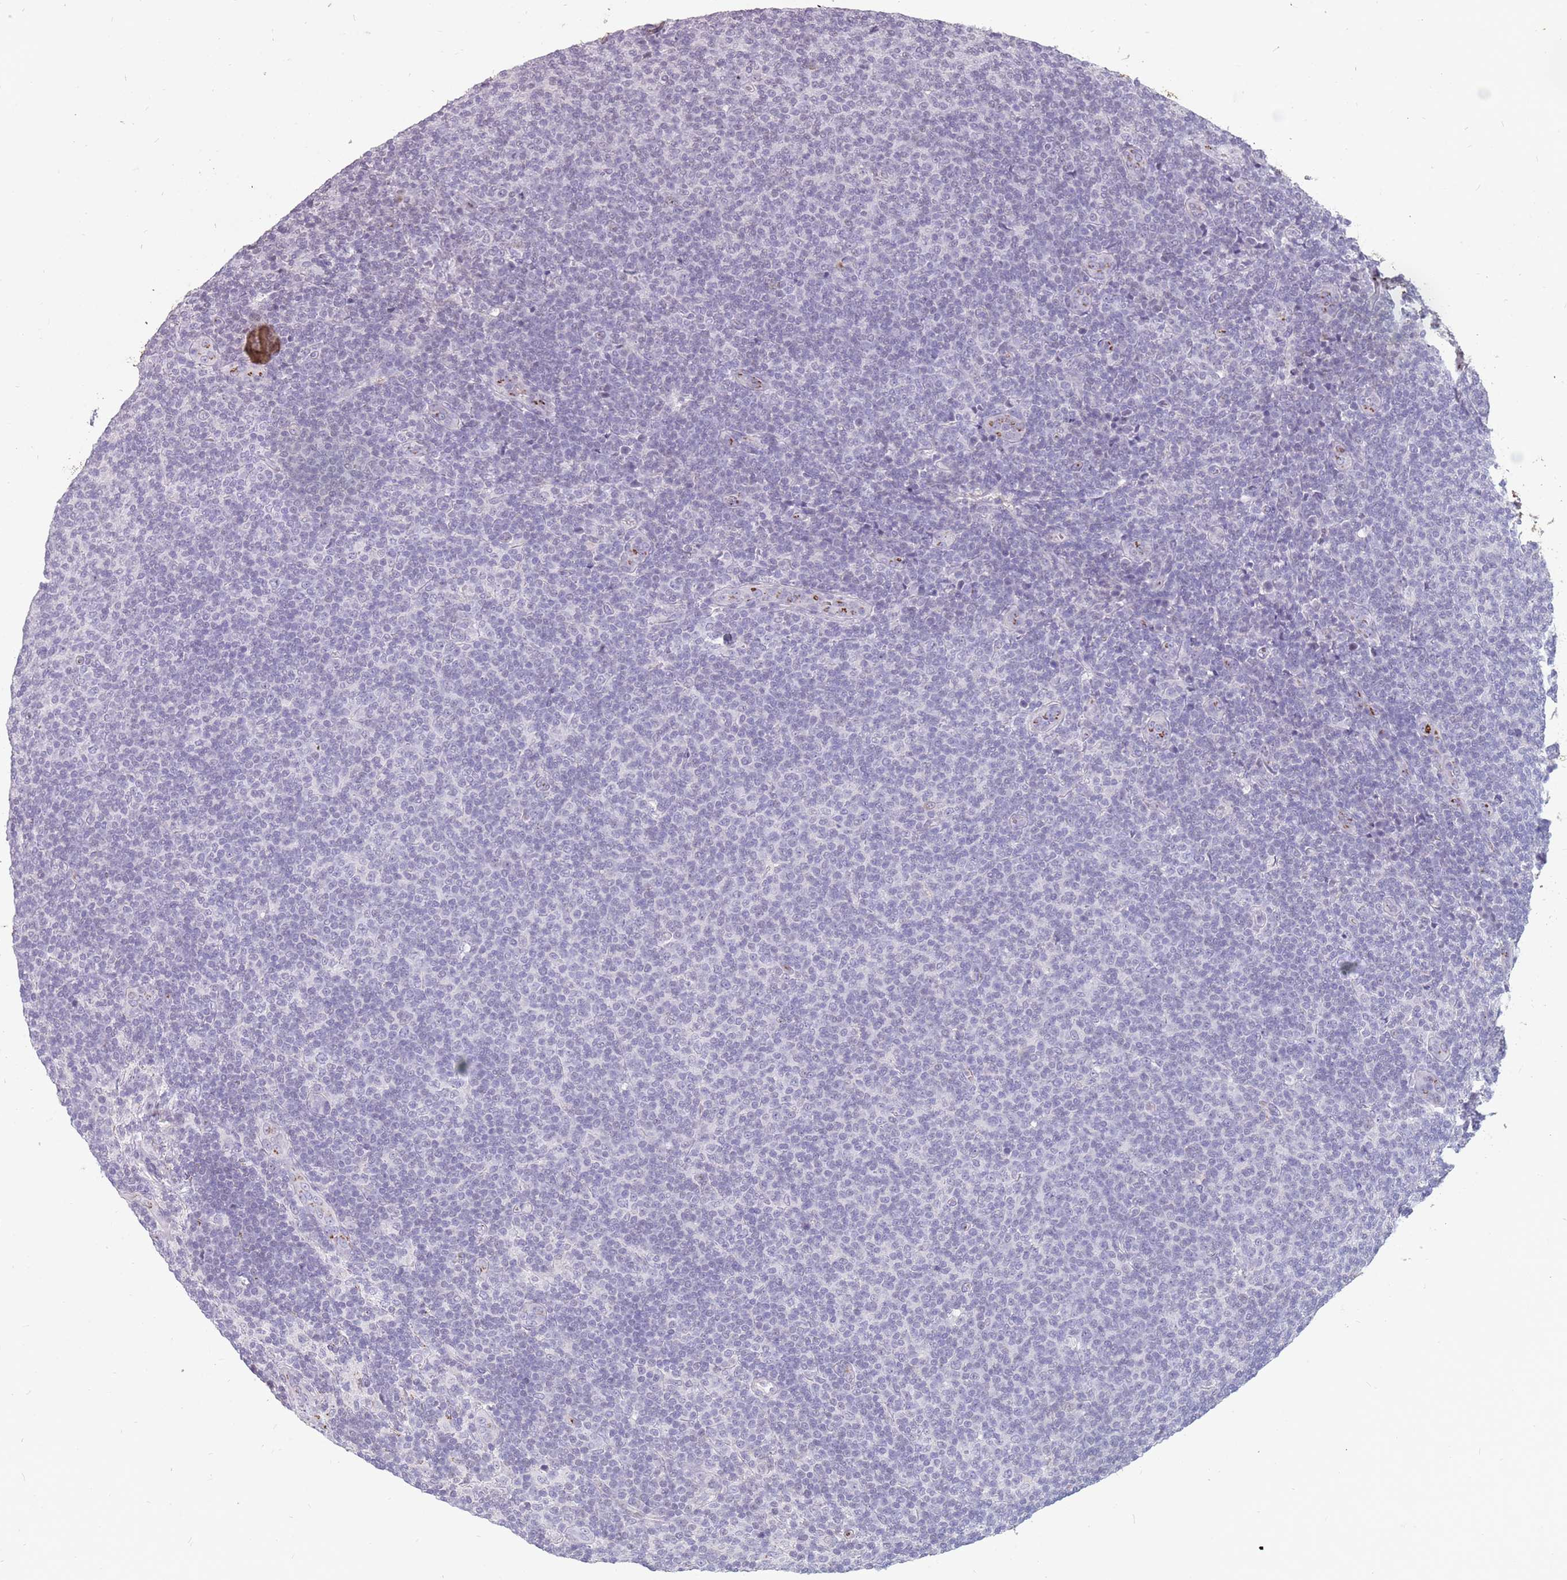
{"staining": {"intensity": "negative", "quantity": "none", "location": "none"}, "tissue": "lymphoma", "cell_type": "Tumor cells", "image_type": "cancer", "snomed": [{"axis": "morphology", "description": "Malignant lymphoma, non-Hodgkin's type, Low grade"}, {"axis": "topography", "description": "Lymph node"}], "caption": "Human lymphoma stained for a protein using immunohistochemistry displays no expression in tumor cells.", "gene": "NEK6", "patient": {"sex": "male", "age": 66}}